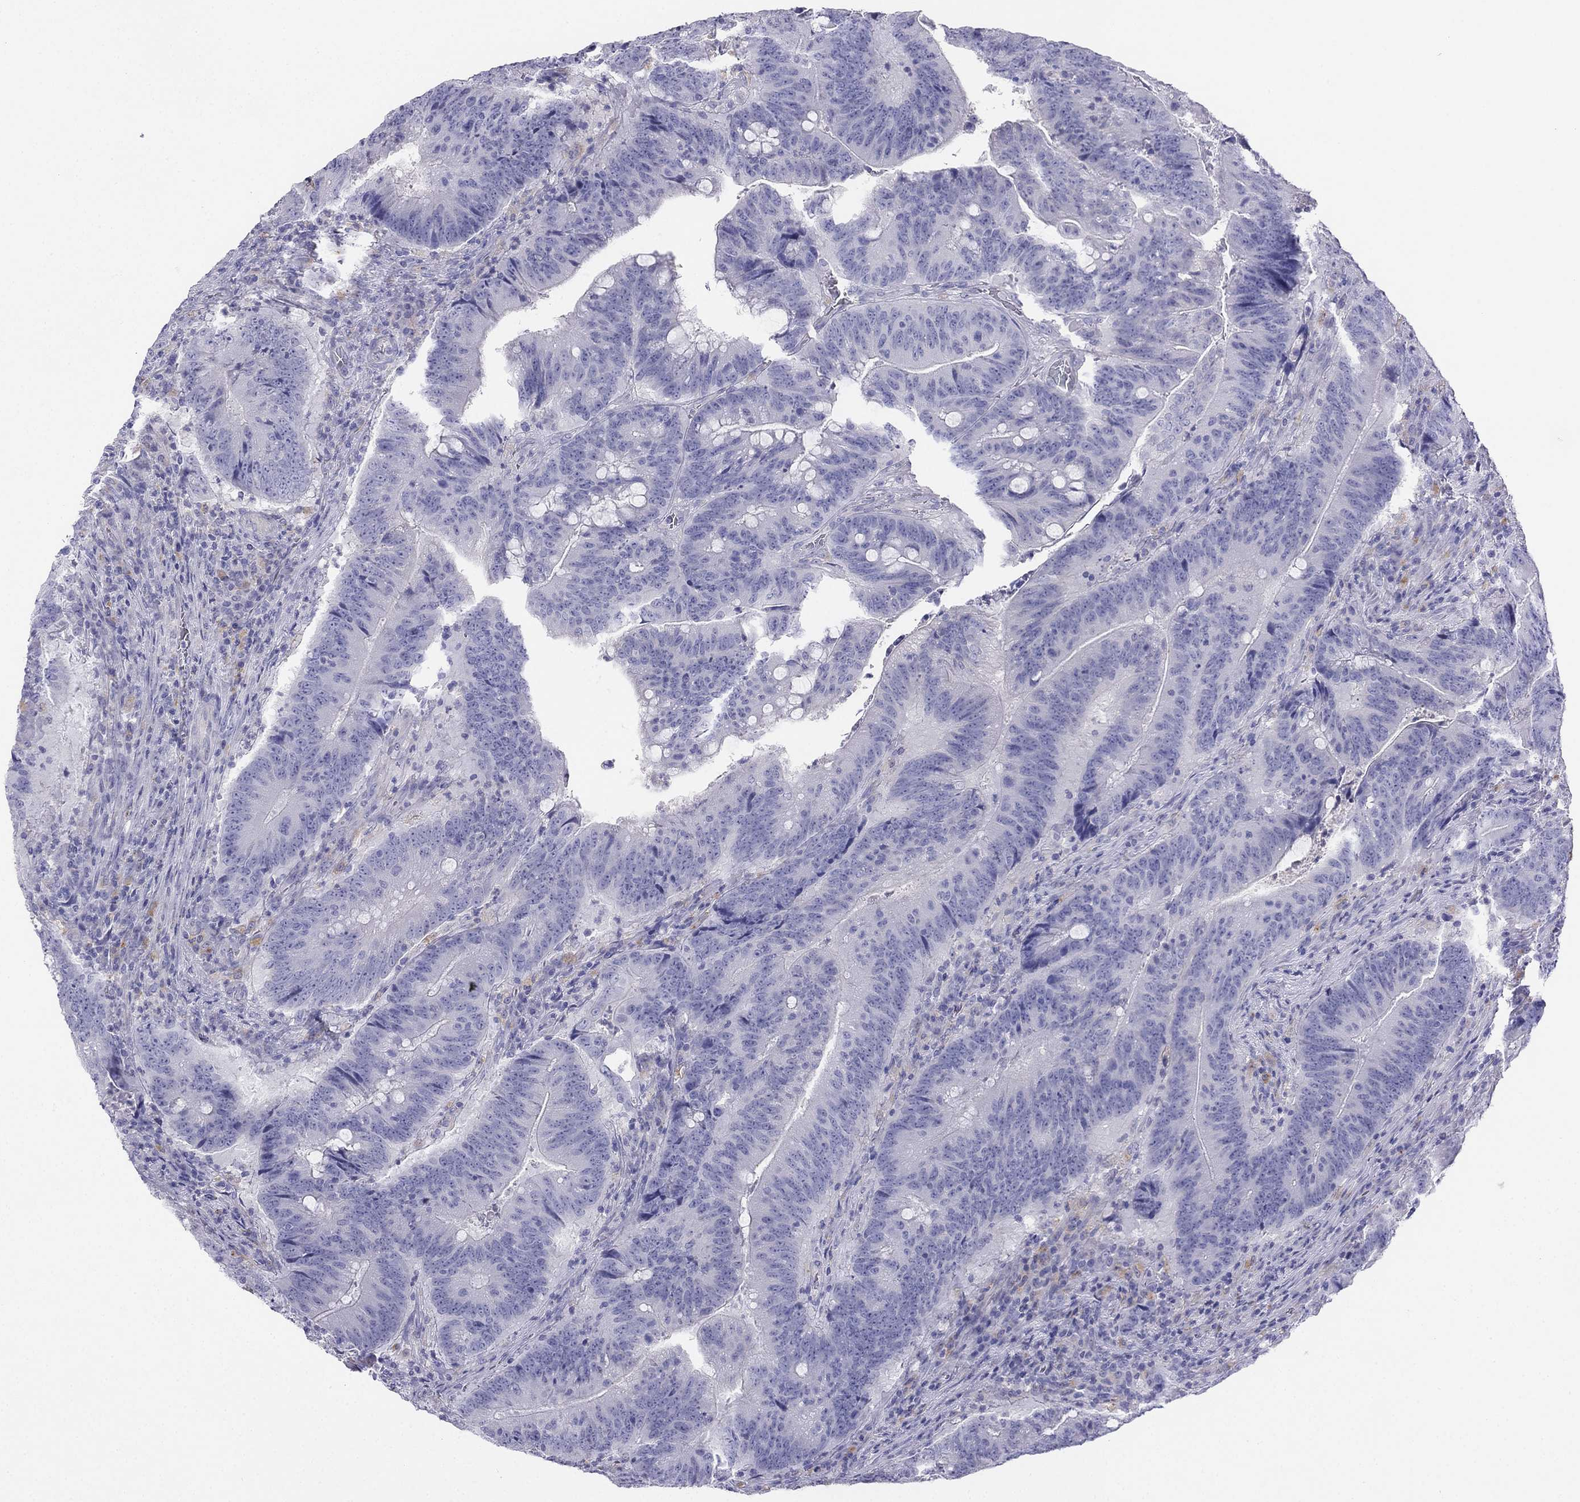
{"staining": {"intensity": "negative", "quantity": "none", "location": "none"}, "tissue": "colorectal cancer", "cell_type": "Tumor cells", "image_type": "cancer", "snomed": [{"axis": "morphology", "description": "Adenocarcinoma, NOS"}, {"axis": "topography", "description": "Colon"}], "caption": "The immunohistochemistry photomicrograph has no significant positivity in tumor cells of colorectal cancer (adenocarcinoma) tissue.", "gene": "ALOXE3", "patient": {"sex": "female", "age": 87}}